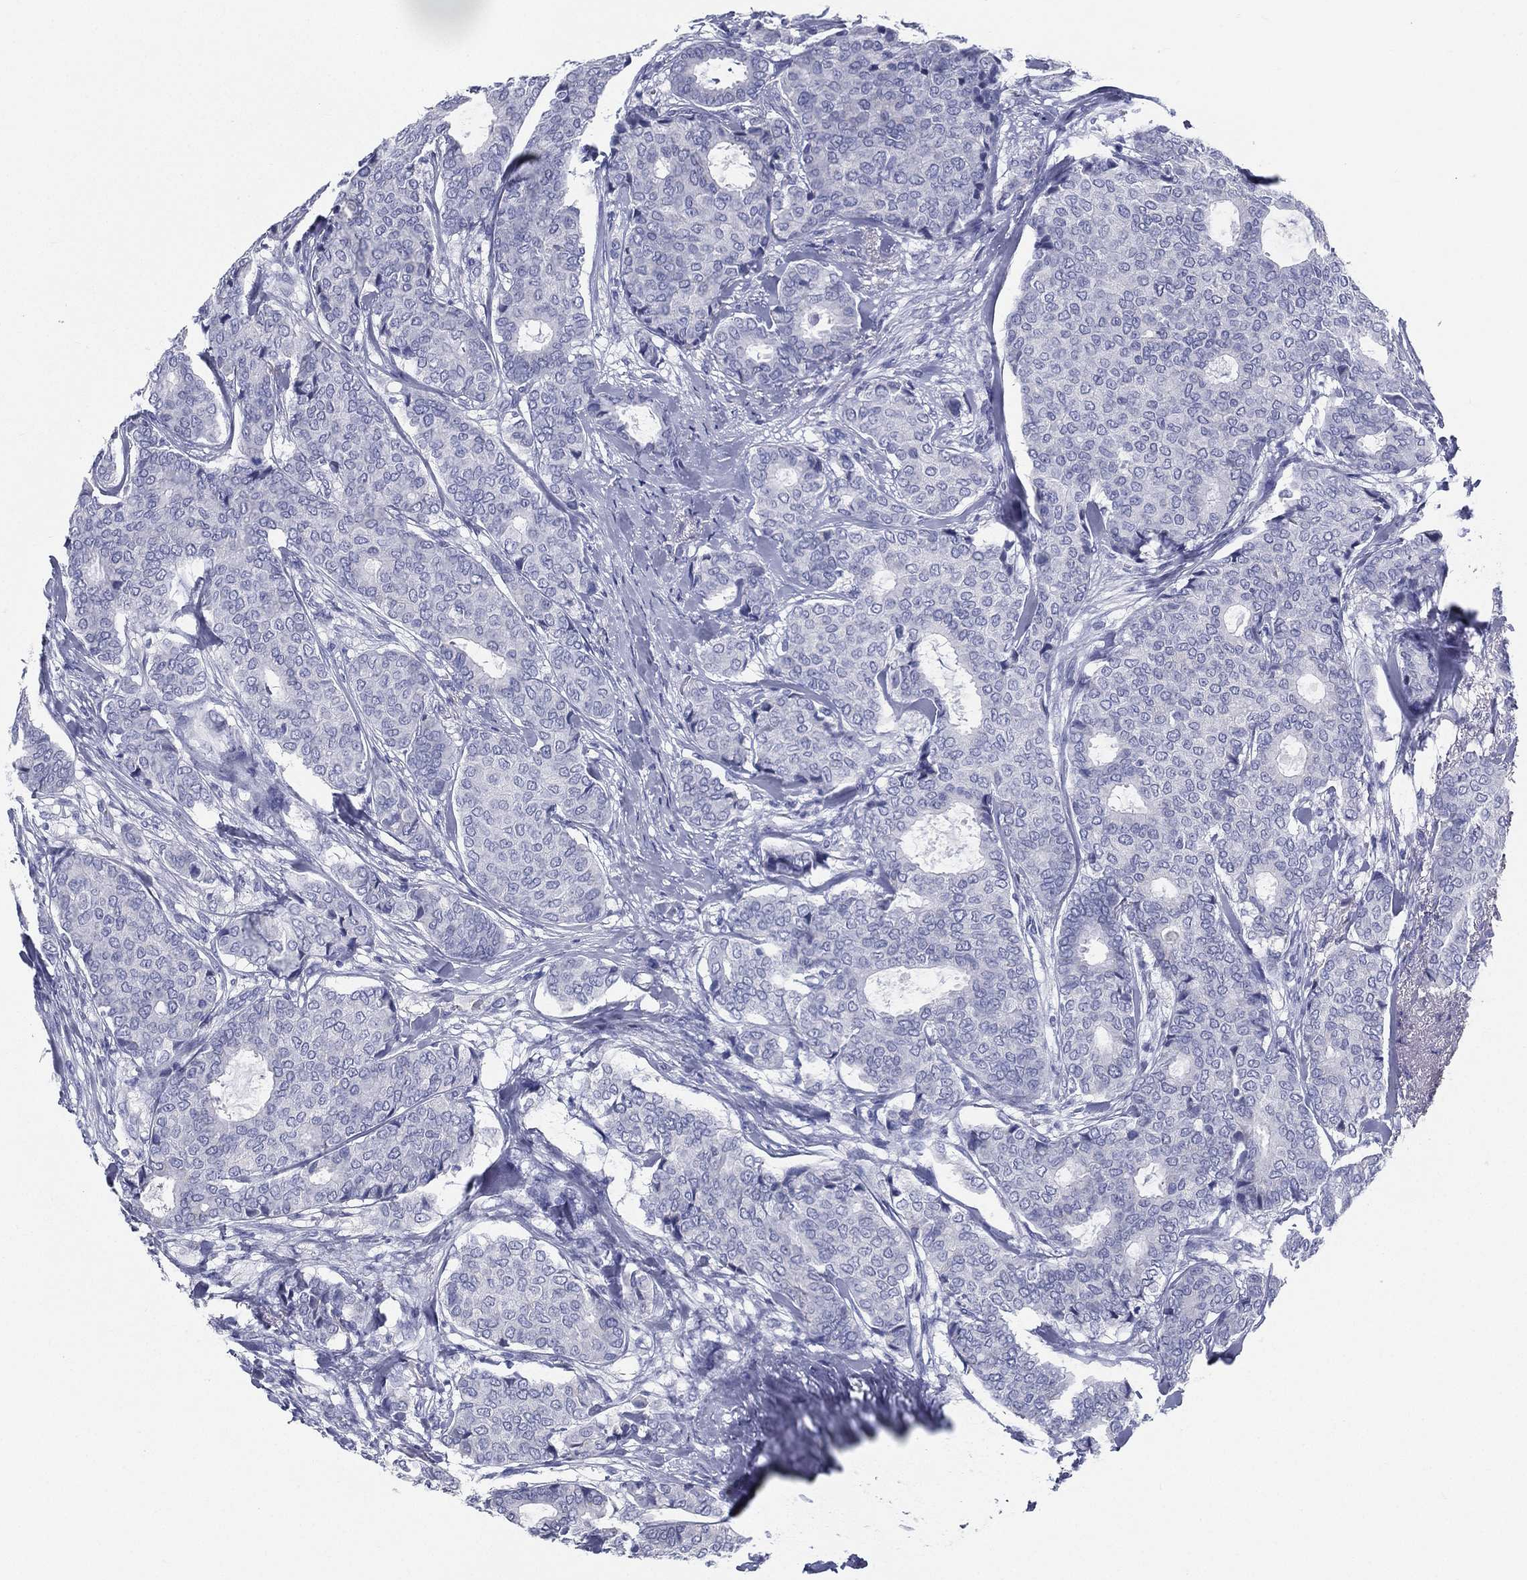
{"staining": {"intensity": "negative", "quantity": "none", "location": "none"}, "tissue": "breast cancer", "cell_type": "Tumor cells", "image_type": "cancer", "snomed": [{"axis": "morphology", "description": "Duct carcinoma"}, {"axis": "topography", "description": "Breast"}], "caption": "Immunohistochemistry (IHC) photomicrograph of neoplastic tissue: breast infiltrating ductal carcinoma stained with DAB displays no significant protein staining in tumor cells.", "gene": "RSPH4A", "patient": {"sex": "female", "age": 75}}